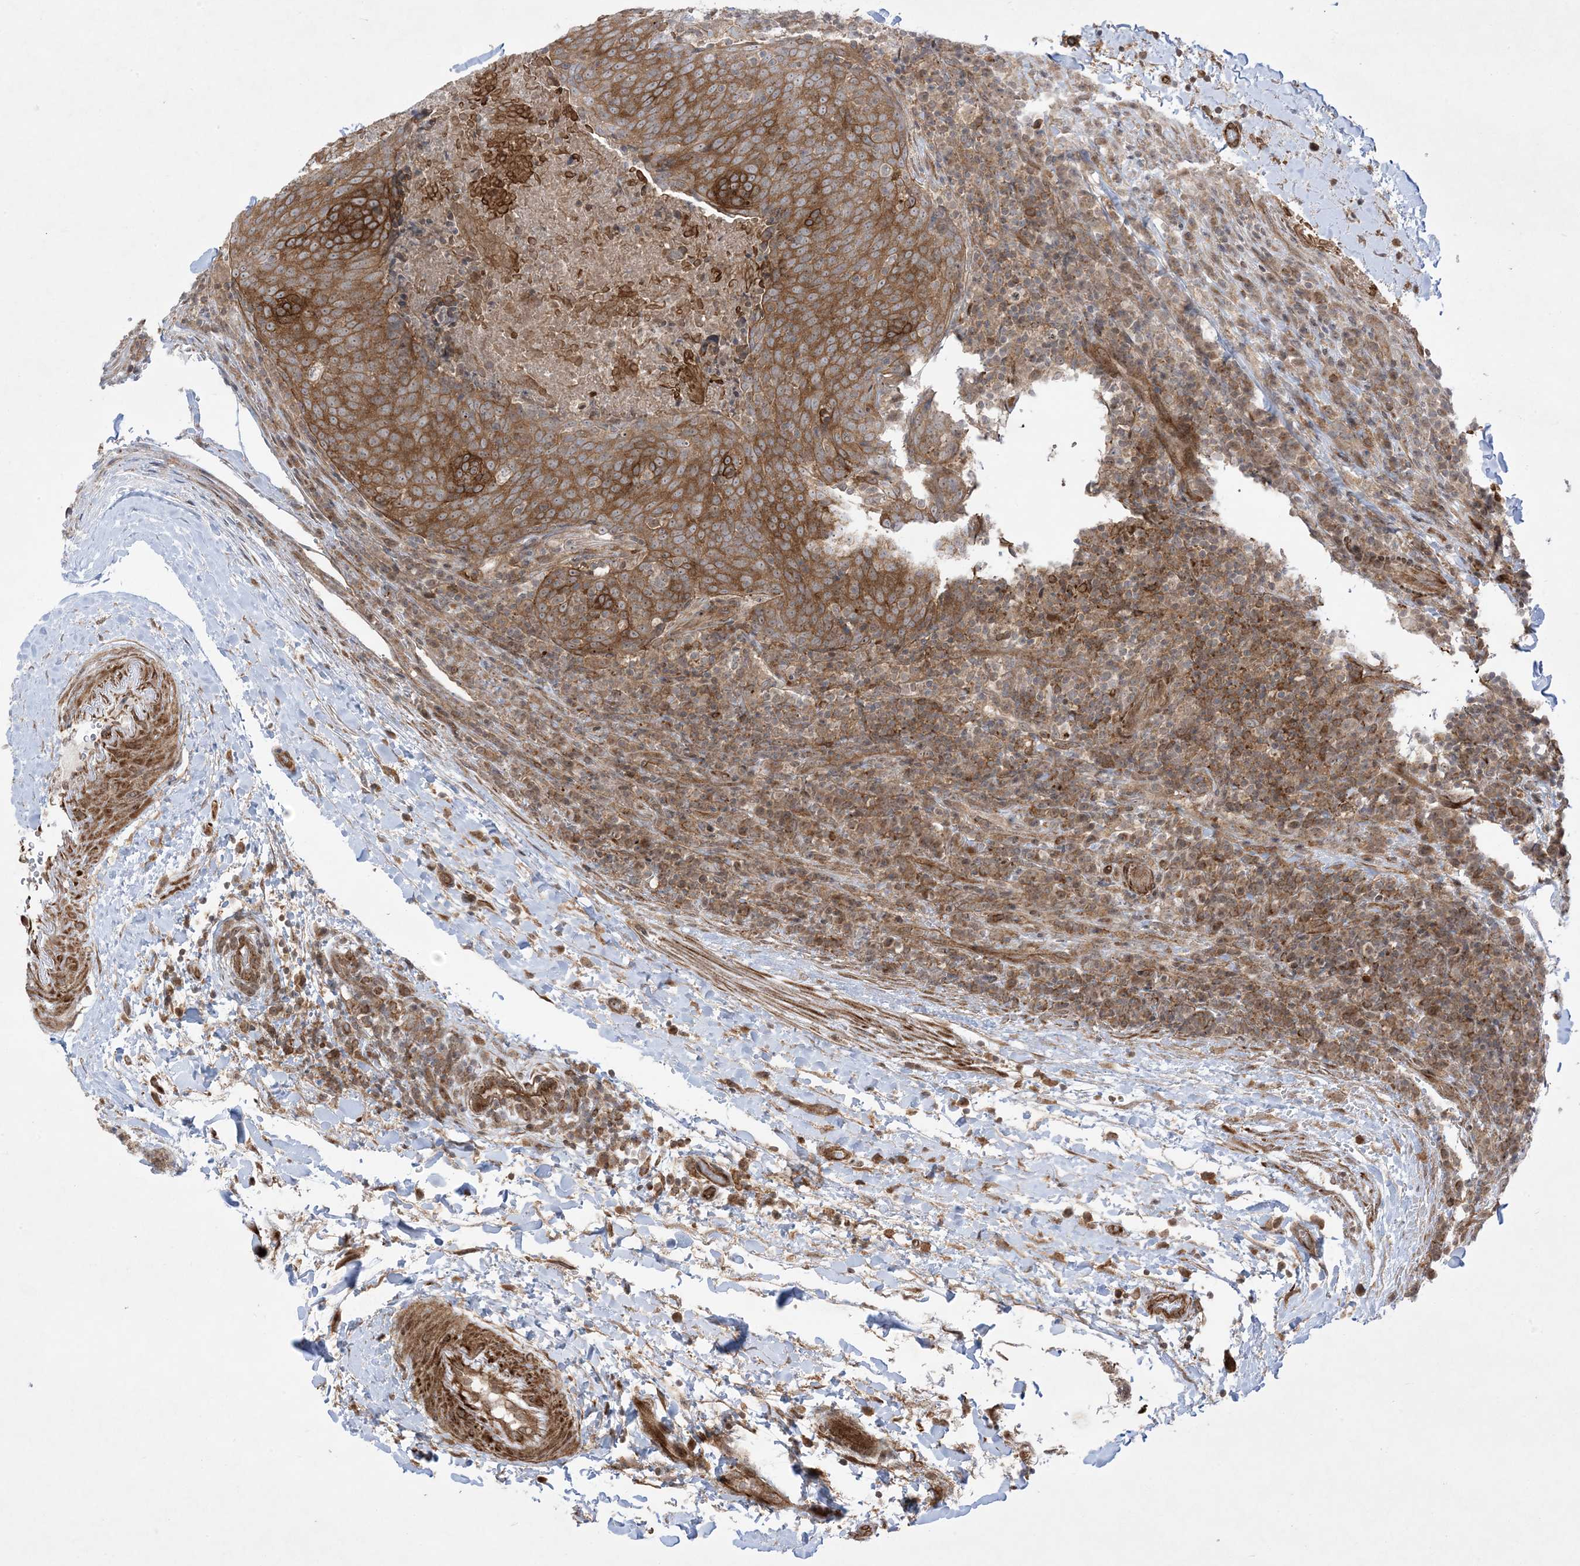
{"staining": {"intensity": "strong", "quantity": ">75%", "location": "cytoplasmic/membranous,nuclear"}, "tissue": "head and neck cancer", "cell_type": "Tumor cells", "image_type": "cancer", "snomed": [{"axis": "morphology", "description": "Squamous cell carcinoma, NOS"}, {"axis": "morphology", "description": "Squamous cell carcinoma, metastatic, NOS"}, {"axis": "topography", "description": "Lymph node"}, {"axis": "topography", "description": "Head-Neck"}], "caption": "A histopathology image of squamous cell carcinoma (head and neck) stained for a protein reveals strong cytoplasmic/membranous and nuclear brown staining in tumor cells. (brown staining indicates protein expression, while blue staining denotes nuclei).", "gene": "SOGA3", "patient": {"sex": "male", "age": 62}}